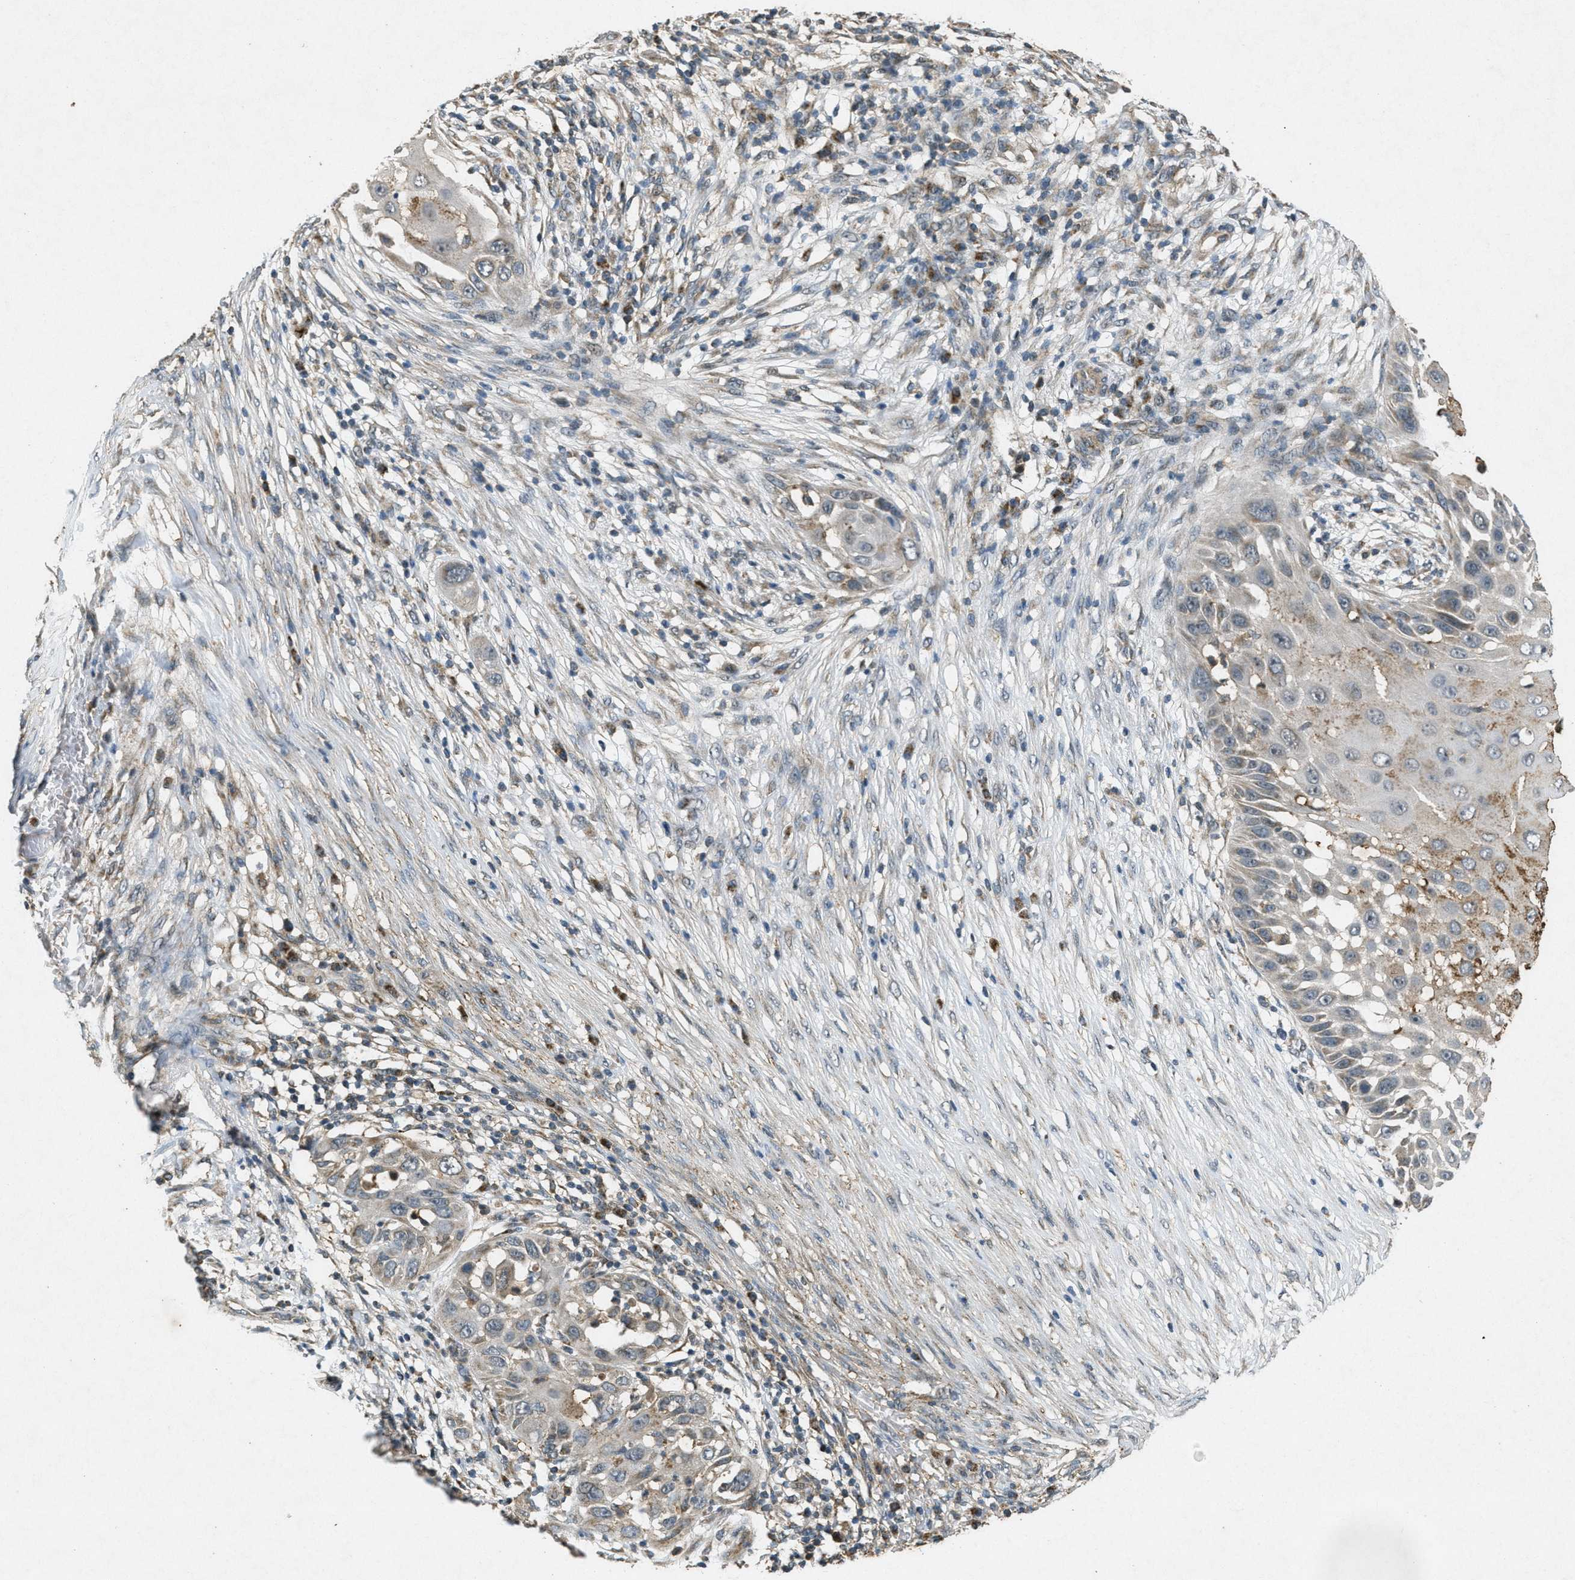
{"staining": {"intensity": "moderate", "quantity": "25%-75%", "location": "cytoplasmic/membranous"}, "tissue": "skin cancer", "cell_type": "Tumor cells", "image_type": "cancer", "snomed": [{"axis": "morphology", "description": "Squamous cell carcinoma, NOS"}, {"axis": "topography", "description": "Skin"}], "caption": "An image showing moderate cytoplasmic/membranous expression in about 25%-75% of tumor cells in skin cancer (squamous cell carcinoma), as visualized by brown immunohistochemical staining.", "gene": "PPP1R15A", "patient": {"sex": "female", "age": 44}}